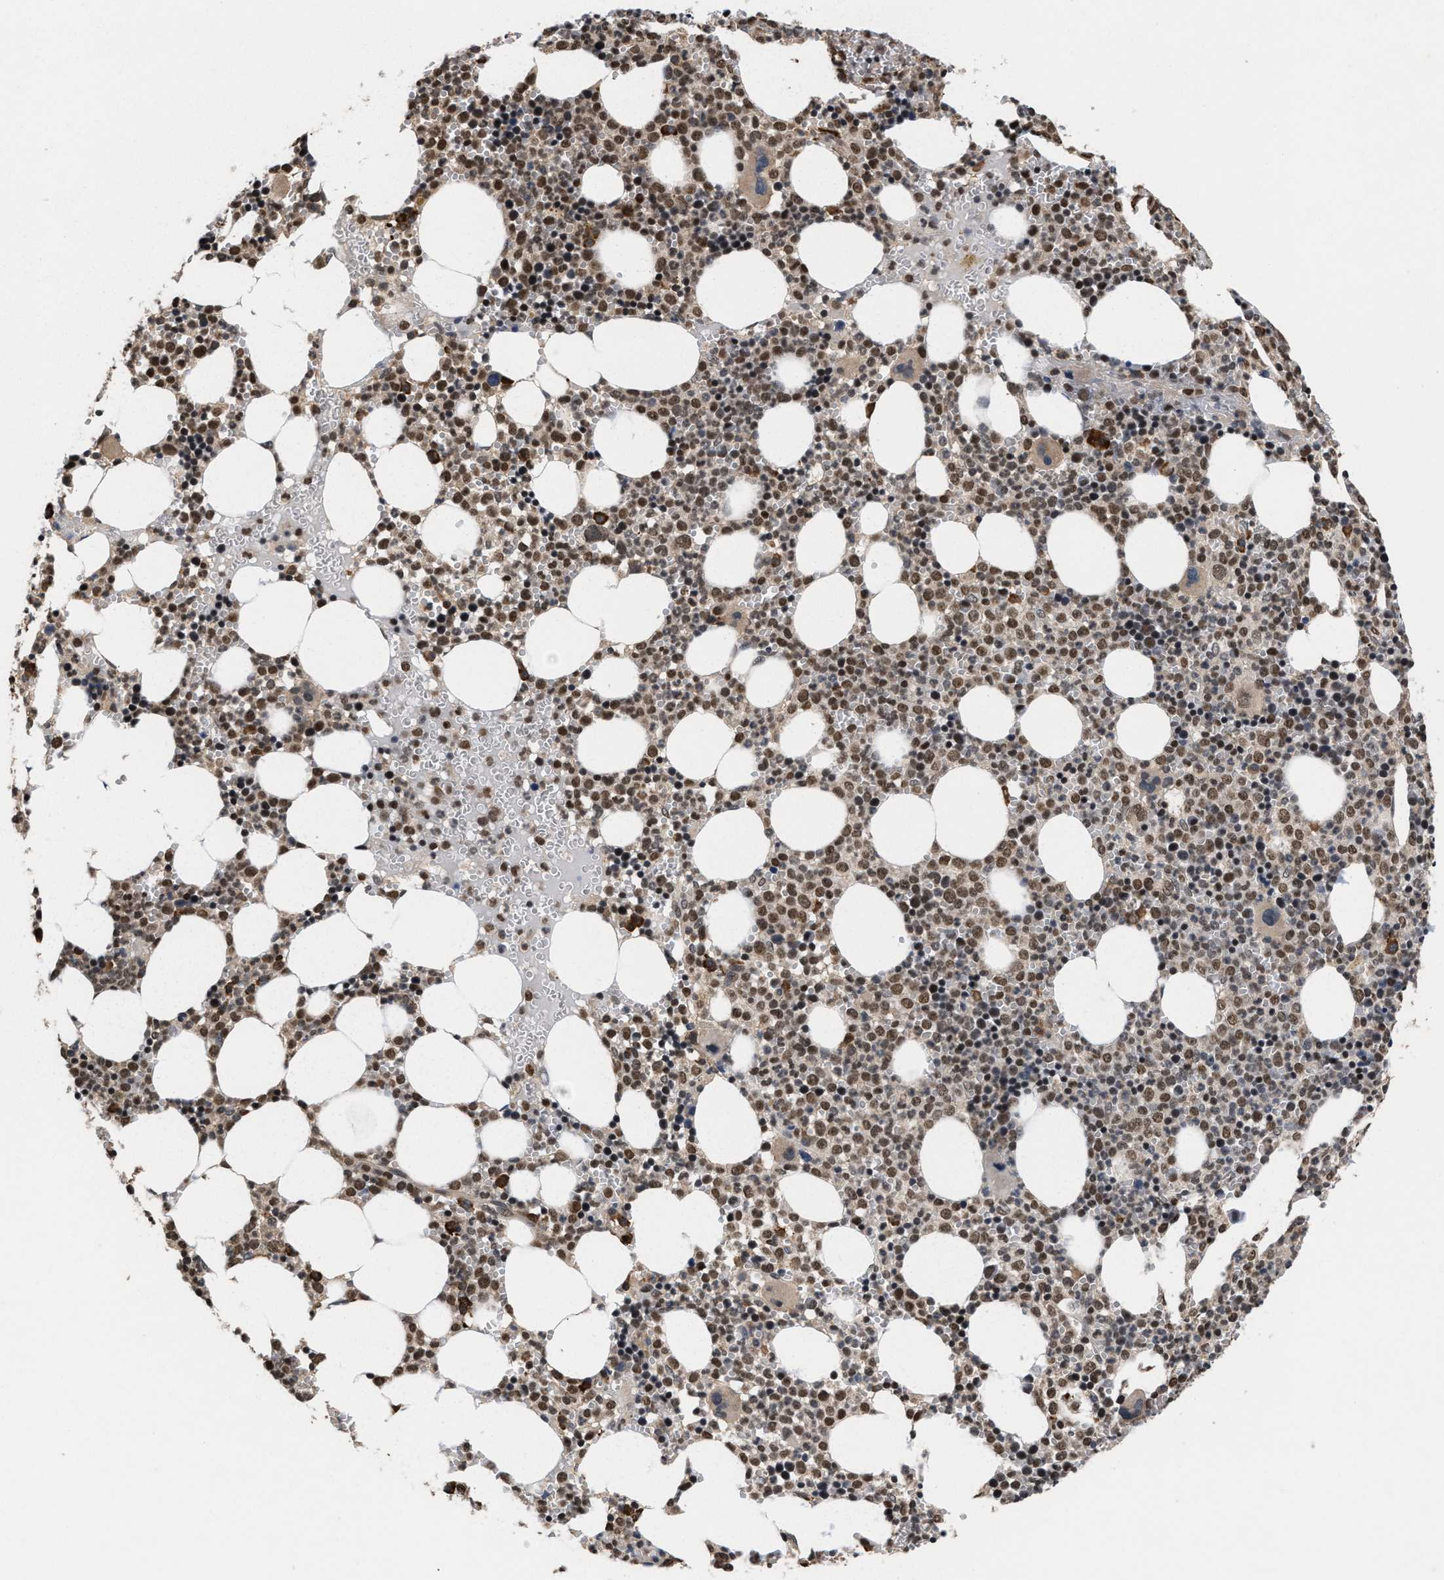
{"staining": {"intensity": "moderate", "quantity": ">75%", "location": "cytoplasmic/membranous,nuclear"}, "tissue": "bone marrow", "cell_type": "Hematopoietic cells", "image_type": "normal", "snomed": [{"axis": "morphology", "description": "Normal tissue, NOS"}, {"axis": "morphology", "description": "Inflammation, NOS"}, {"axis": "topography", "description": "Bone marrow"}], "caption": "About >75% of hematopoietic cells in normal bone marrow display moderate cytoplasmic/membranous,nuclear protein expression as visualized by brown immunohistochemical staining.", "gene": "C9orf78", "patient": {"sex": "female", "age": 67}}